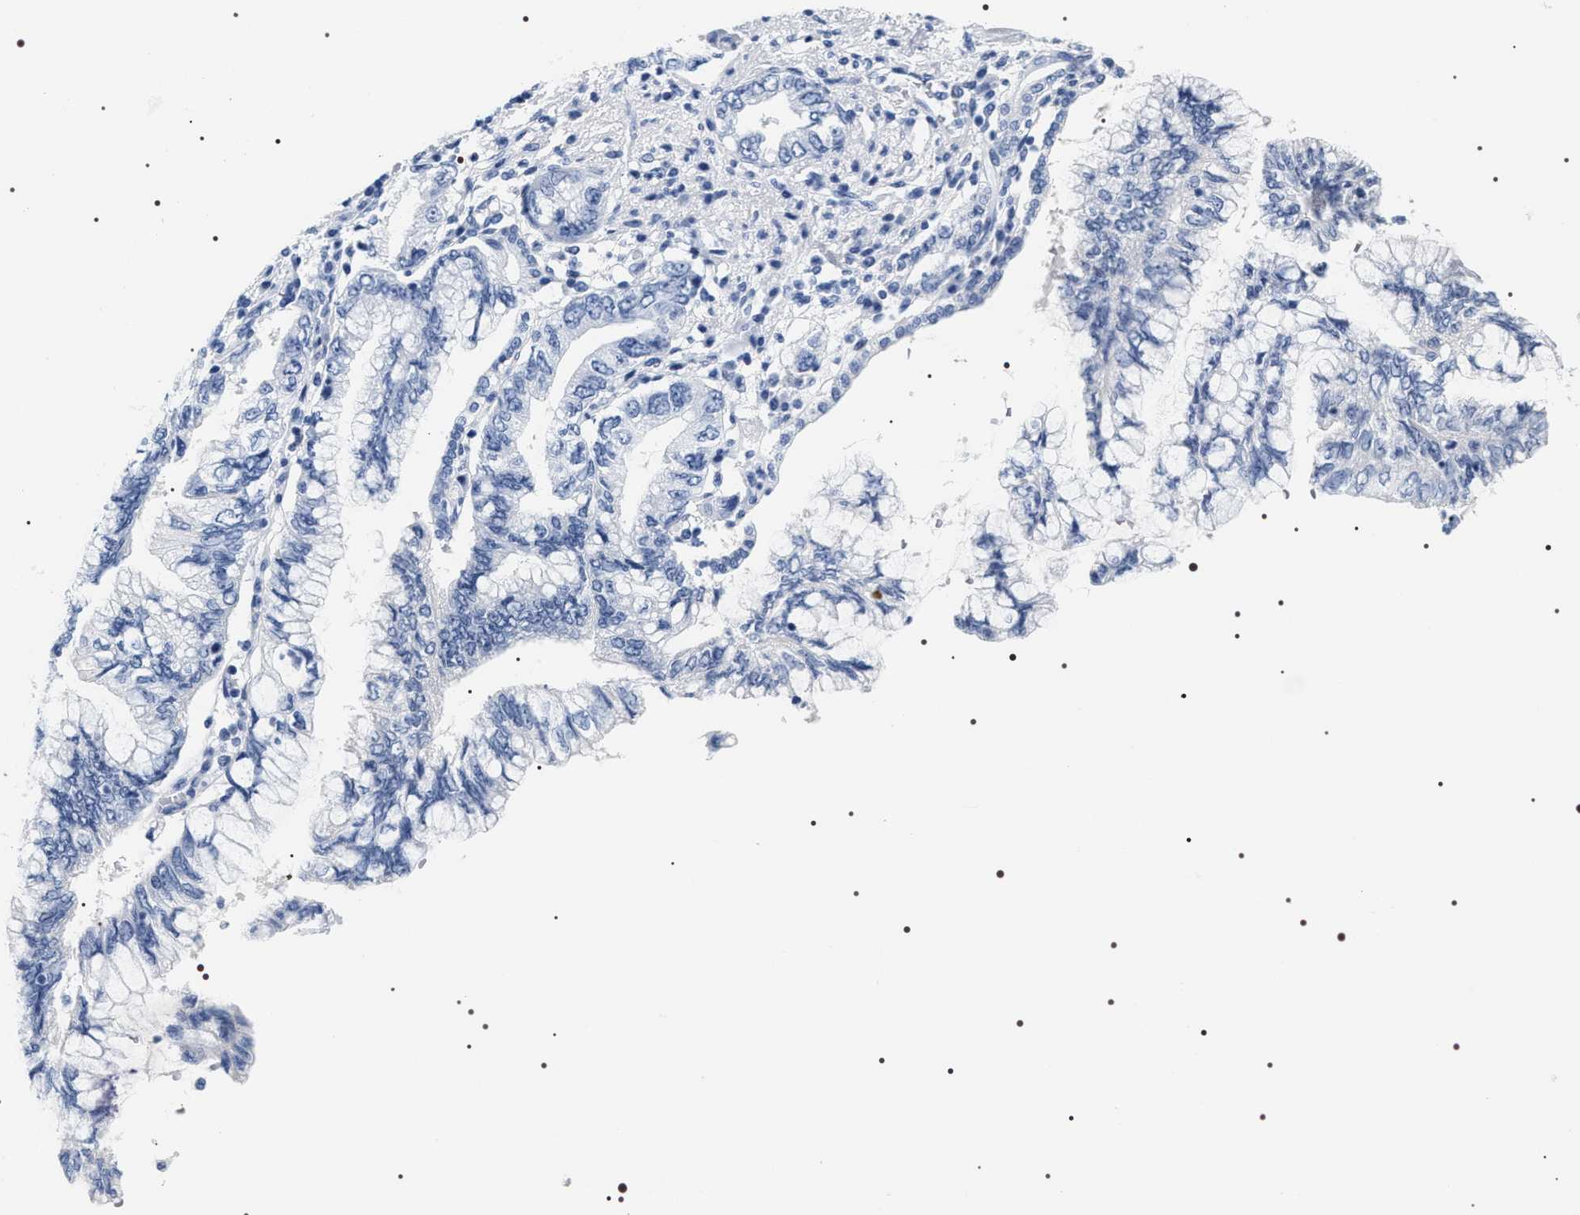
{"staining": {"intensity": "negative", "quantity": "none", "location": "none"}, "tissue": "pancreatic cancer", "cell_type": "Tumor cells", "image_type": "cancer", "snomed": [{"axis": "morphology", "description": "Adenocarcinoma, NOS"}, {"axis": "topography", "description": "Pancreas"}], "caption": "Tumor cells show no significant protein expression in pancreatic adenocarcinoma.", "gene": "ADH4", "patient": {"sex": "female", "age": 73}}